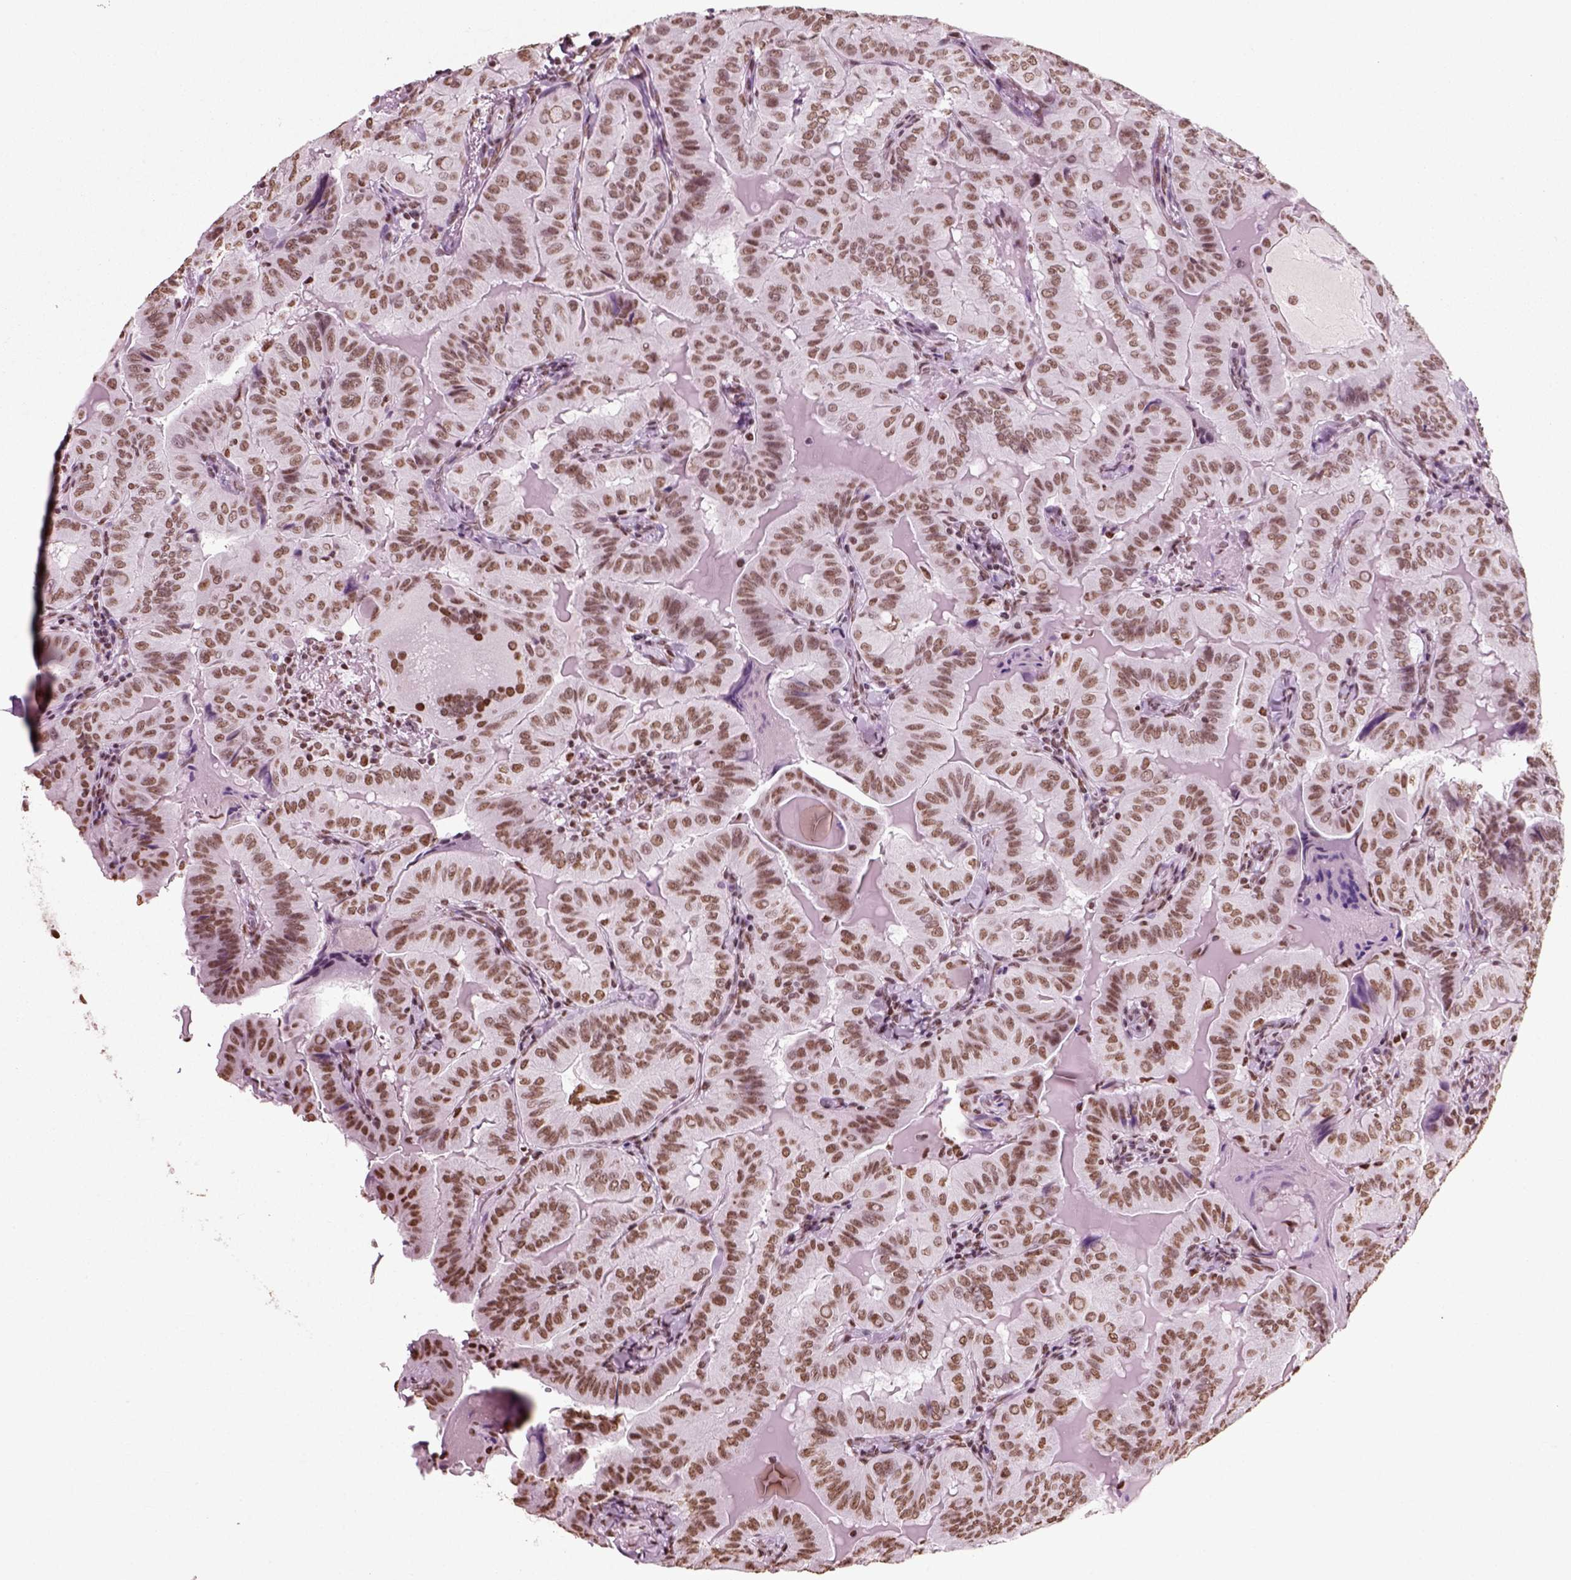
{"staining": {"intensity": "moderate", "quantity": ">75%", "location": "nuclear"}, "tissue": "thyroid cancer", "cell_type": "Tumor cells", "image_type": "cancer", "snomed": [{"axis": "morphology", "description": "Papillary adenocarcinoma, NOS"}, {"axis": "topography", "description": "Thyroid gland"}], "caption": "Immunohistochemistry (IHC) (DAB) staining of human papillary adenocarcinoma (thyroid) displays moderate nuclear protein staining in approximately >75% of tumor cells. (DAB IHC with brightfield microscopy, high magnification).", "gene": "POLR1H", "patient": {"sex": "female", "age": 68}}